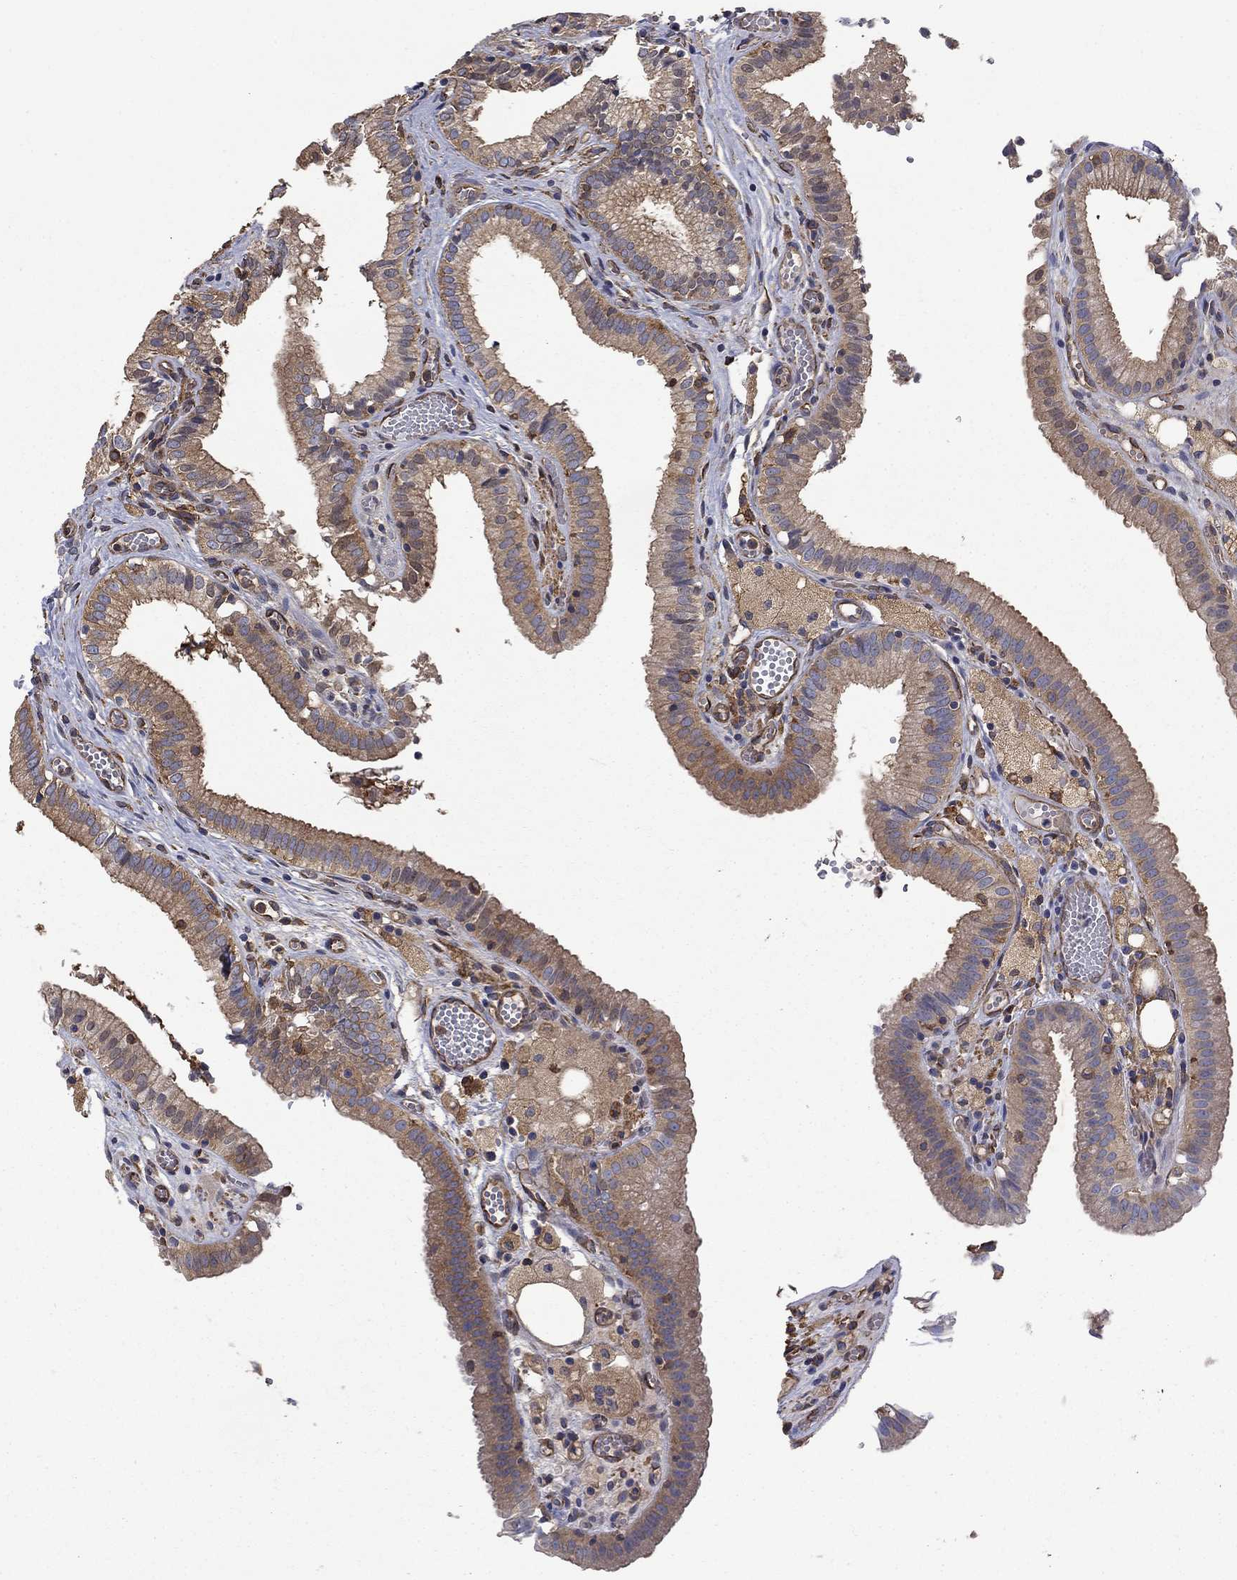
{"staining": {"intensity": "moderate", "quantity": "25%-75%", "location": "cytoplasmic/membranous"}, "tissue": "gallbladder", "cell_type": "Glandular cells", "image_type": "normal", "snomed": [{"axis": "morphology", "description": "Normal tissue, NOS"}, {"axis": "topography", "description": "Gallbladder"}], "caption": "A brown stain labels moderate cytoplasmic/membranous expression of a protein in glandular cells of unremarkable gallbladder.", "gene": "DPYSL2", "patient": {"sex": "female", "age": 24}}